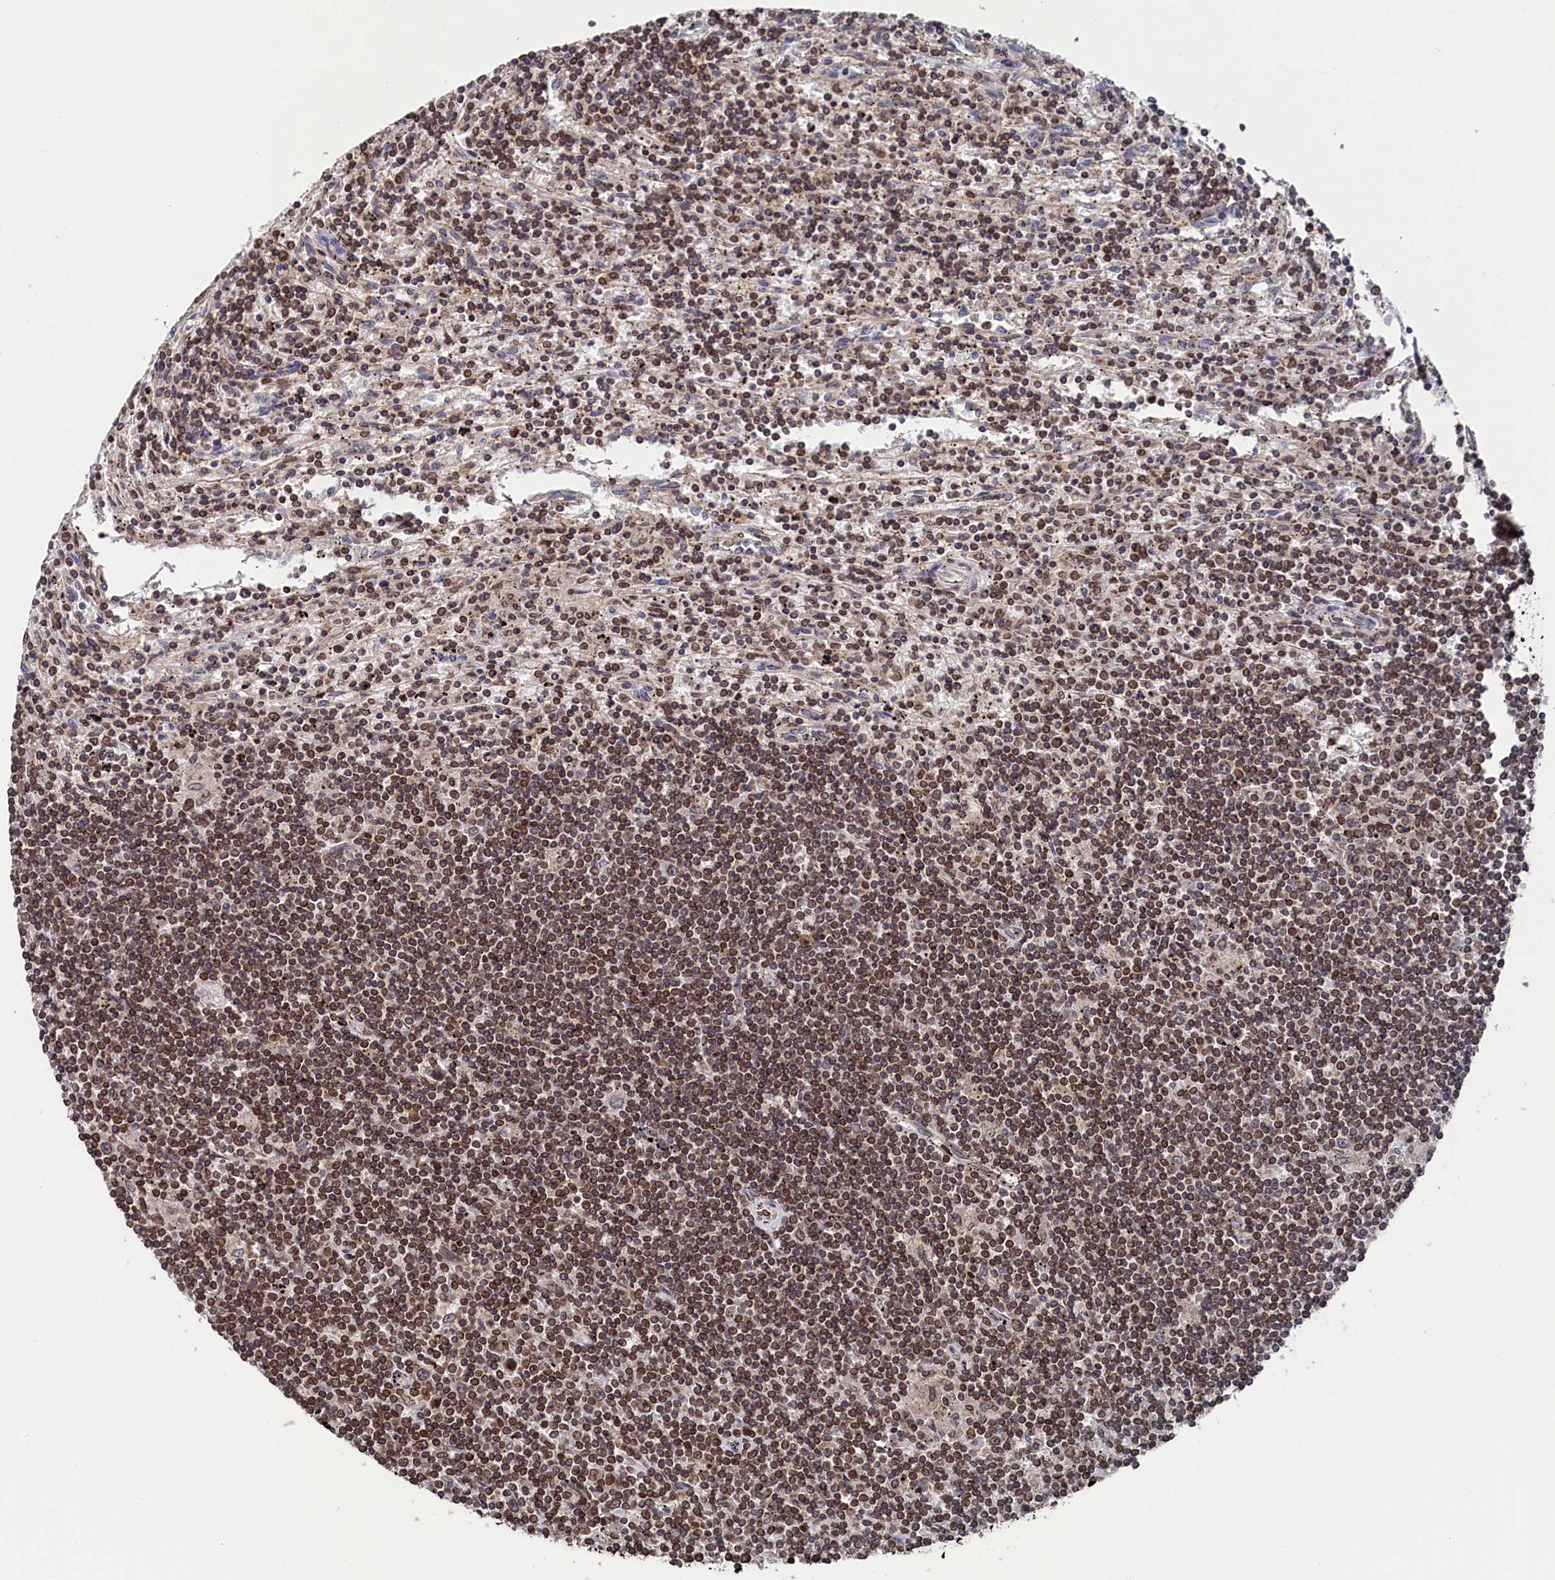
{"staining": {"intensity": "moderate", "quantity": ">75%", "location": "cytoplasmic/membranous,nuclear"}, "tissue": "lymphoma", "cell_type": "Tumor cells", "image_type": "cancer", "snomed": [{"axis": "morphology", "description": "Malignant lymphoma, non-Hodgkin's type, Low grade"}, {"axis": "topography", "description": "Spleen"}], "caption": "Moderate cytoplasmic/membranous and nuclear positivity for a protein is seen in approximately >75% of tumor cells of malignant lymphoma, non-Hodgkin's type (low-grade) using immunohistochemistry (IHC).", "gene": "ANKEF1", "patient": {"sex": "male", "age": 76}}